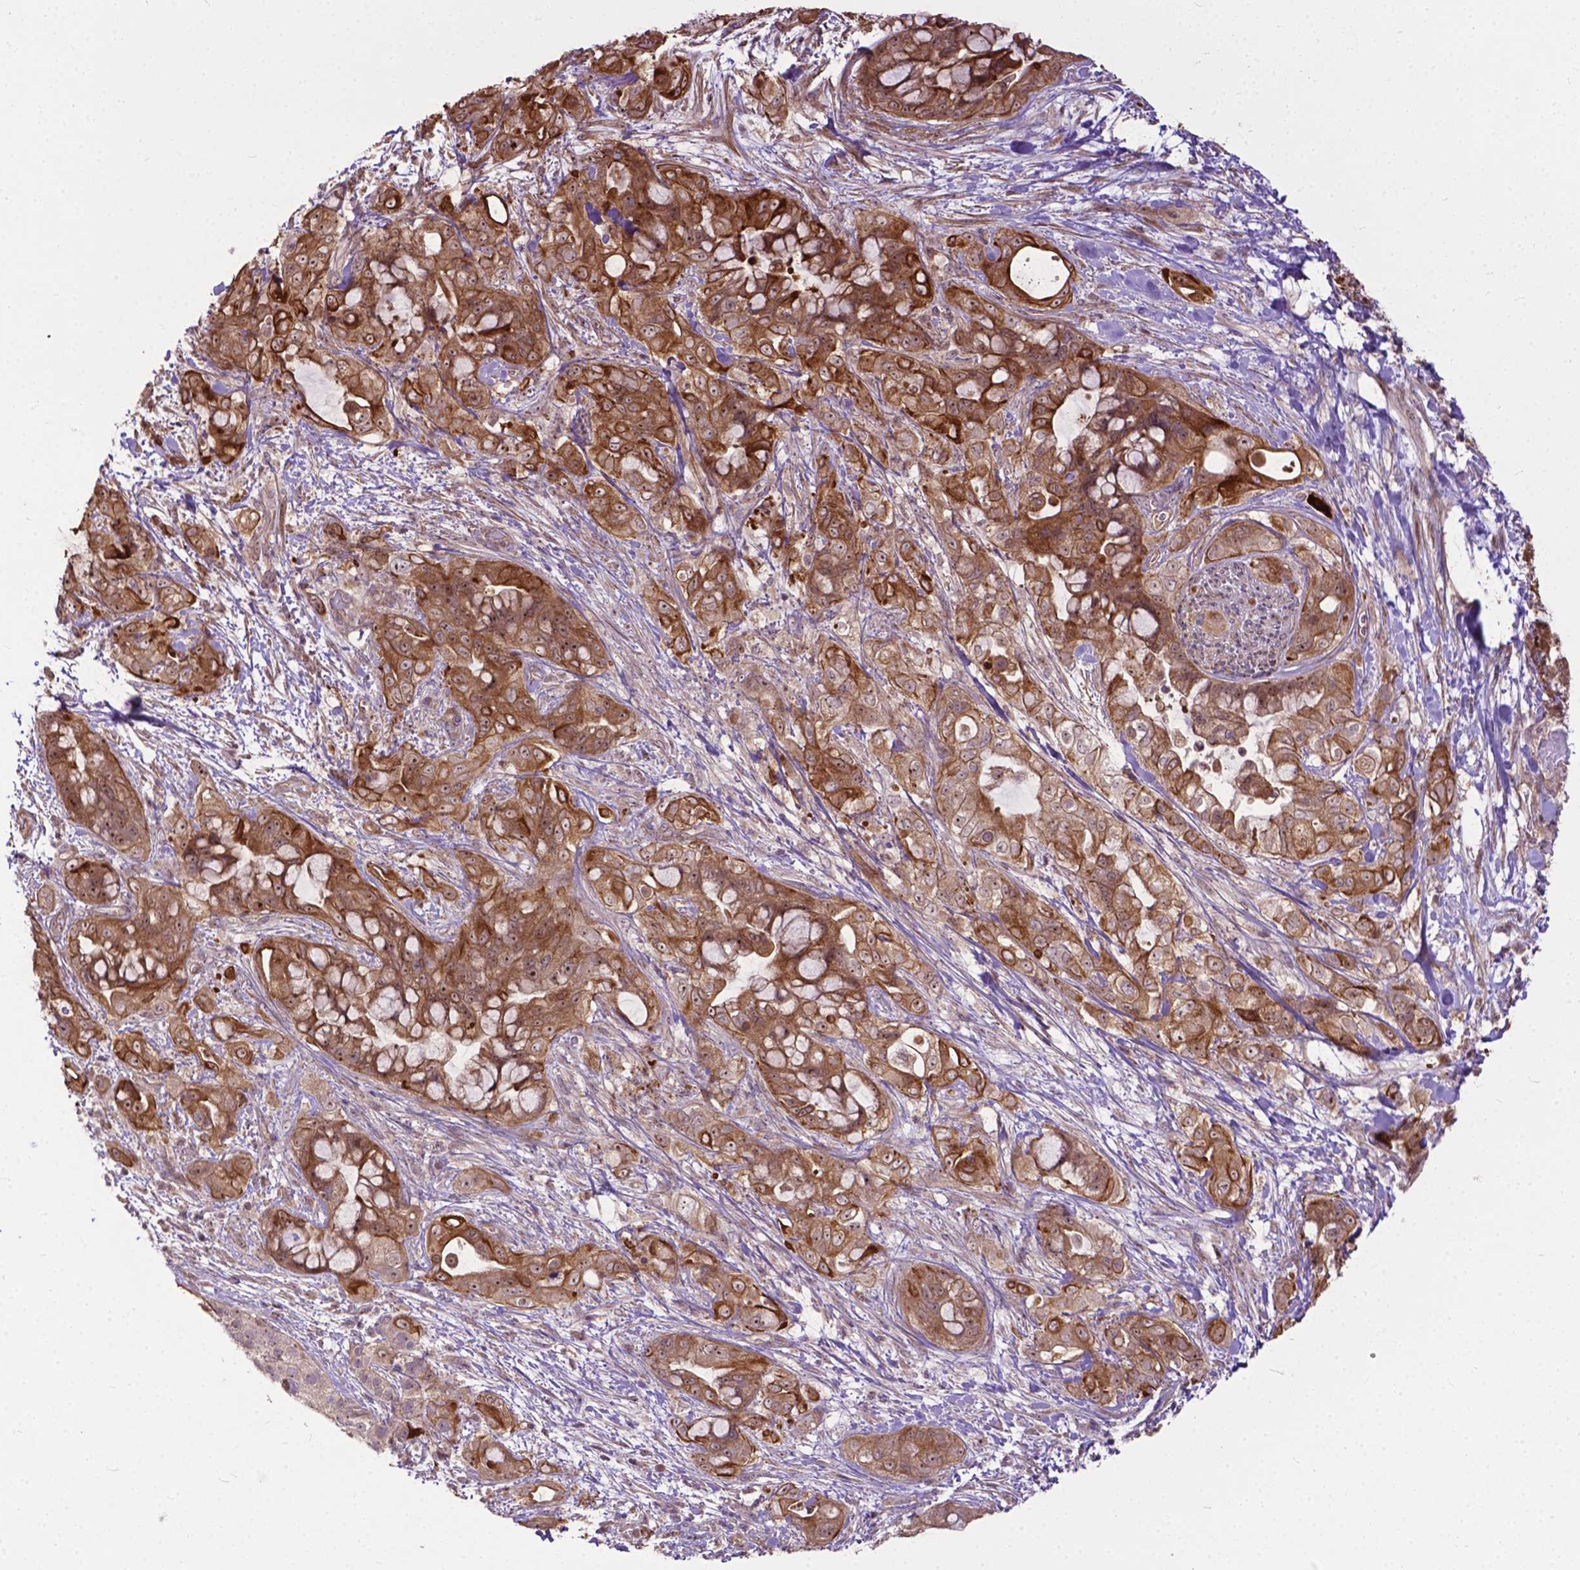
{"staining": {"intensity": "strong", "quantity": ">75%", "location": "cytoplasmic/membranous"}, "tissue": "pancreatic cancer", "cell_type": "Tumor cells", "image_type": "cancer", "snomed": [{"axis": "morphology", "description": "Adenocarcinoma, NOS"}, {"axis": "topography", "description": "Pancreas"}], "caption": "Human pancreatic adenocarcinoma stained with a protein marker shows strong staining in tumor cells.", "gene": "PARP3", "patient": {"sex": "male", "age": 71}}